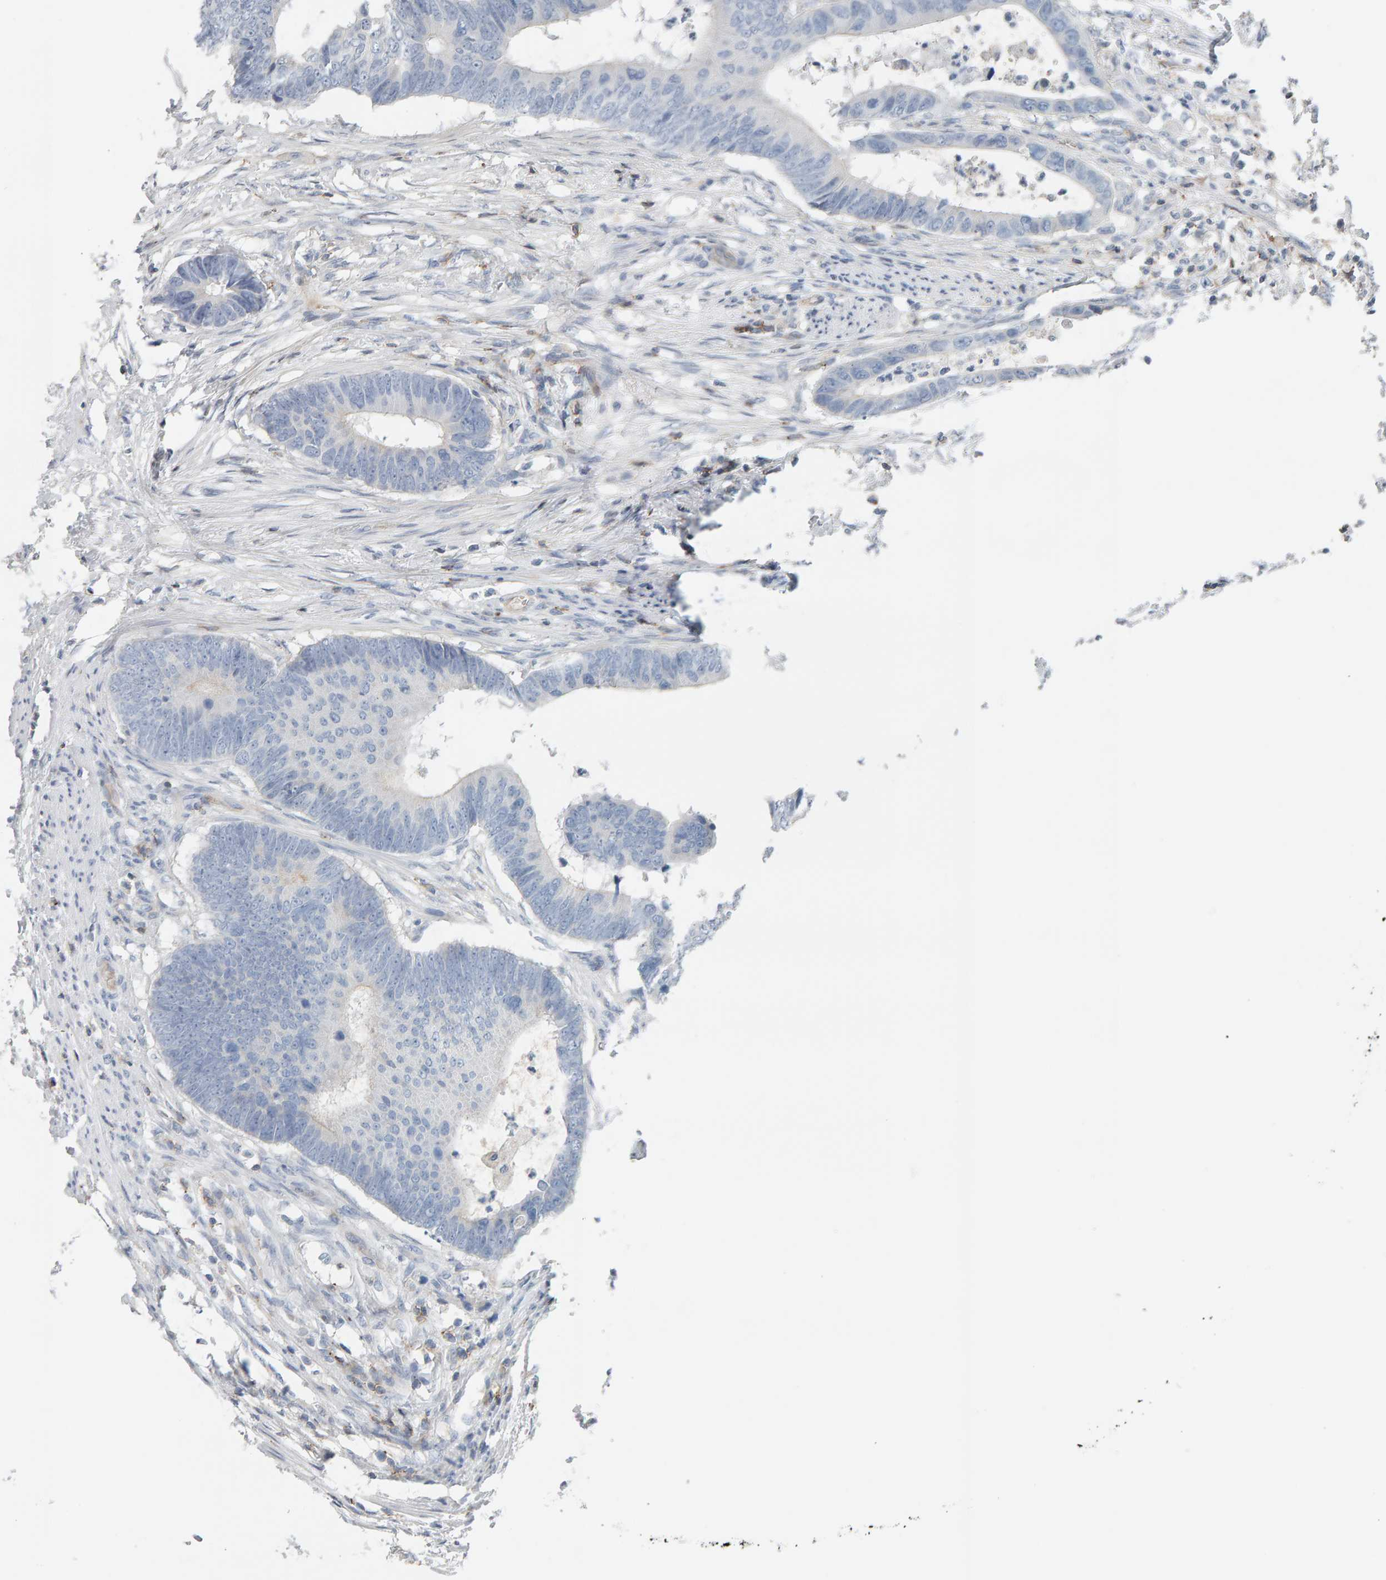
{"staining": {"intensity": "negative", "quantity": "none", "location": "none"}, "tissue": "colorectal cancer", "cell_type": "Tumor cells", "image_type": "cancer", "snomed": [{"axis": "morphology", "description": "Adenocarcinoma, NOS"}, {"axis": "topography", "description": "Colon"}], "caption": "Colorectal cancer (adenocarcinoma) was stained to show a protein in brown. There is no significant positivity in tumor cells.", "gene": "FYN", "patient": {"sex": "male", "age": 56}}